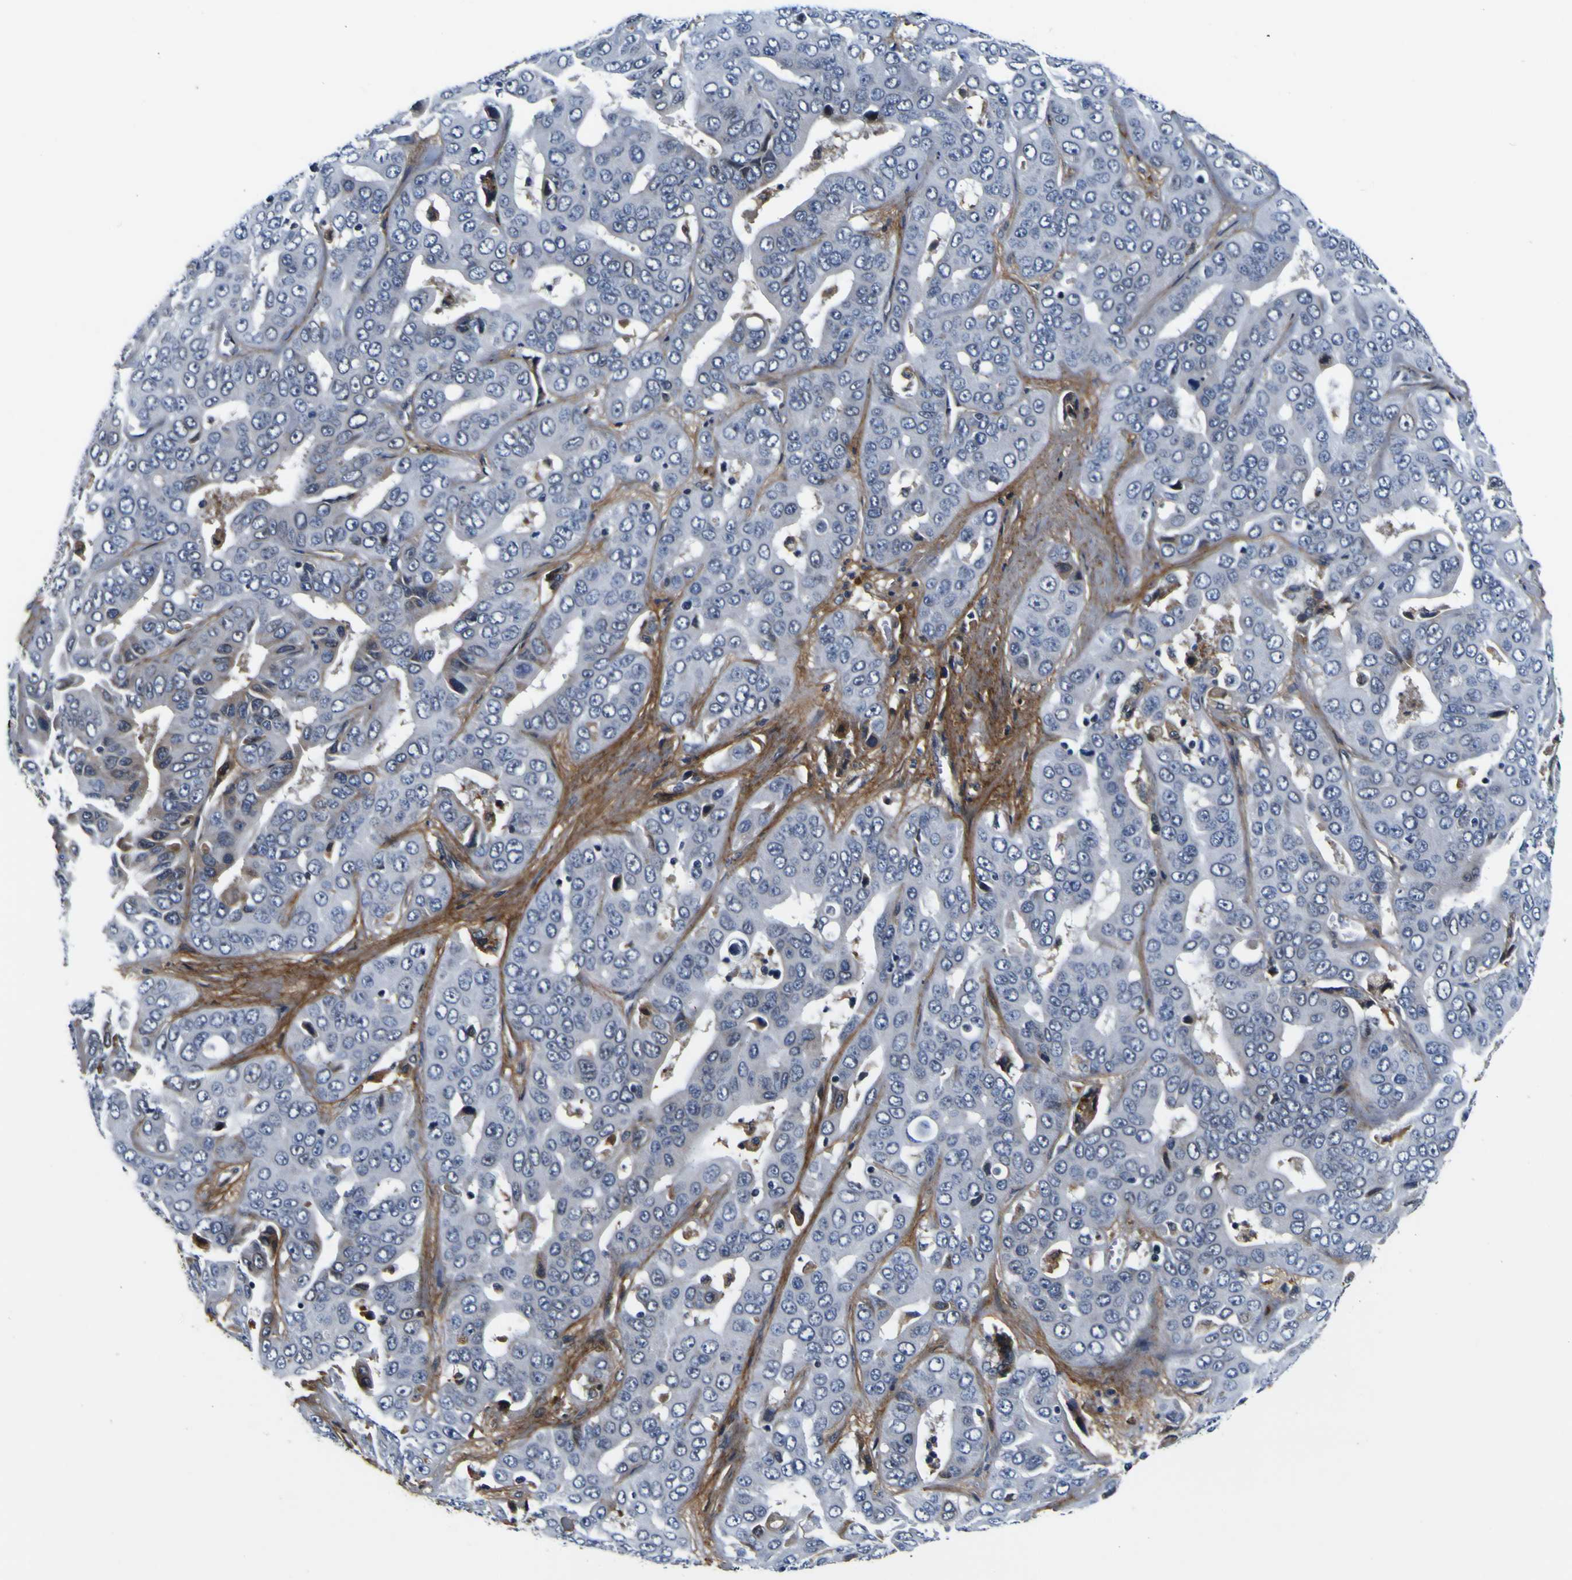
{"staining": {"intensity": "negative", "quantity": "none", "location": "none"}, "tissue": "liver cancer", "cell_type": "Tumor cells", "image_type": "cancer", "snomed": [{"axis": "morphology", "description": "Cholangiocarcinoma"}, {"axis": "topography", "description": "Liver"}], "caption": "IHC histopathology image of human cholangiocarcinoma (liver) stained for a protein (brown), which shows no expression in tumor cells.", "gene": "POSTN", "patient": {"sex": "female", "age": 52}}